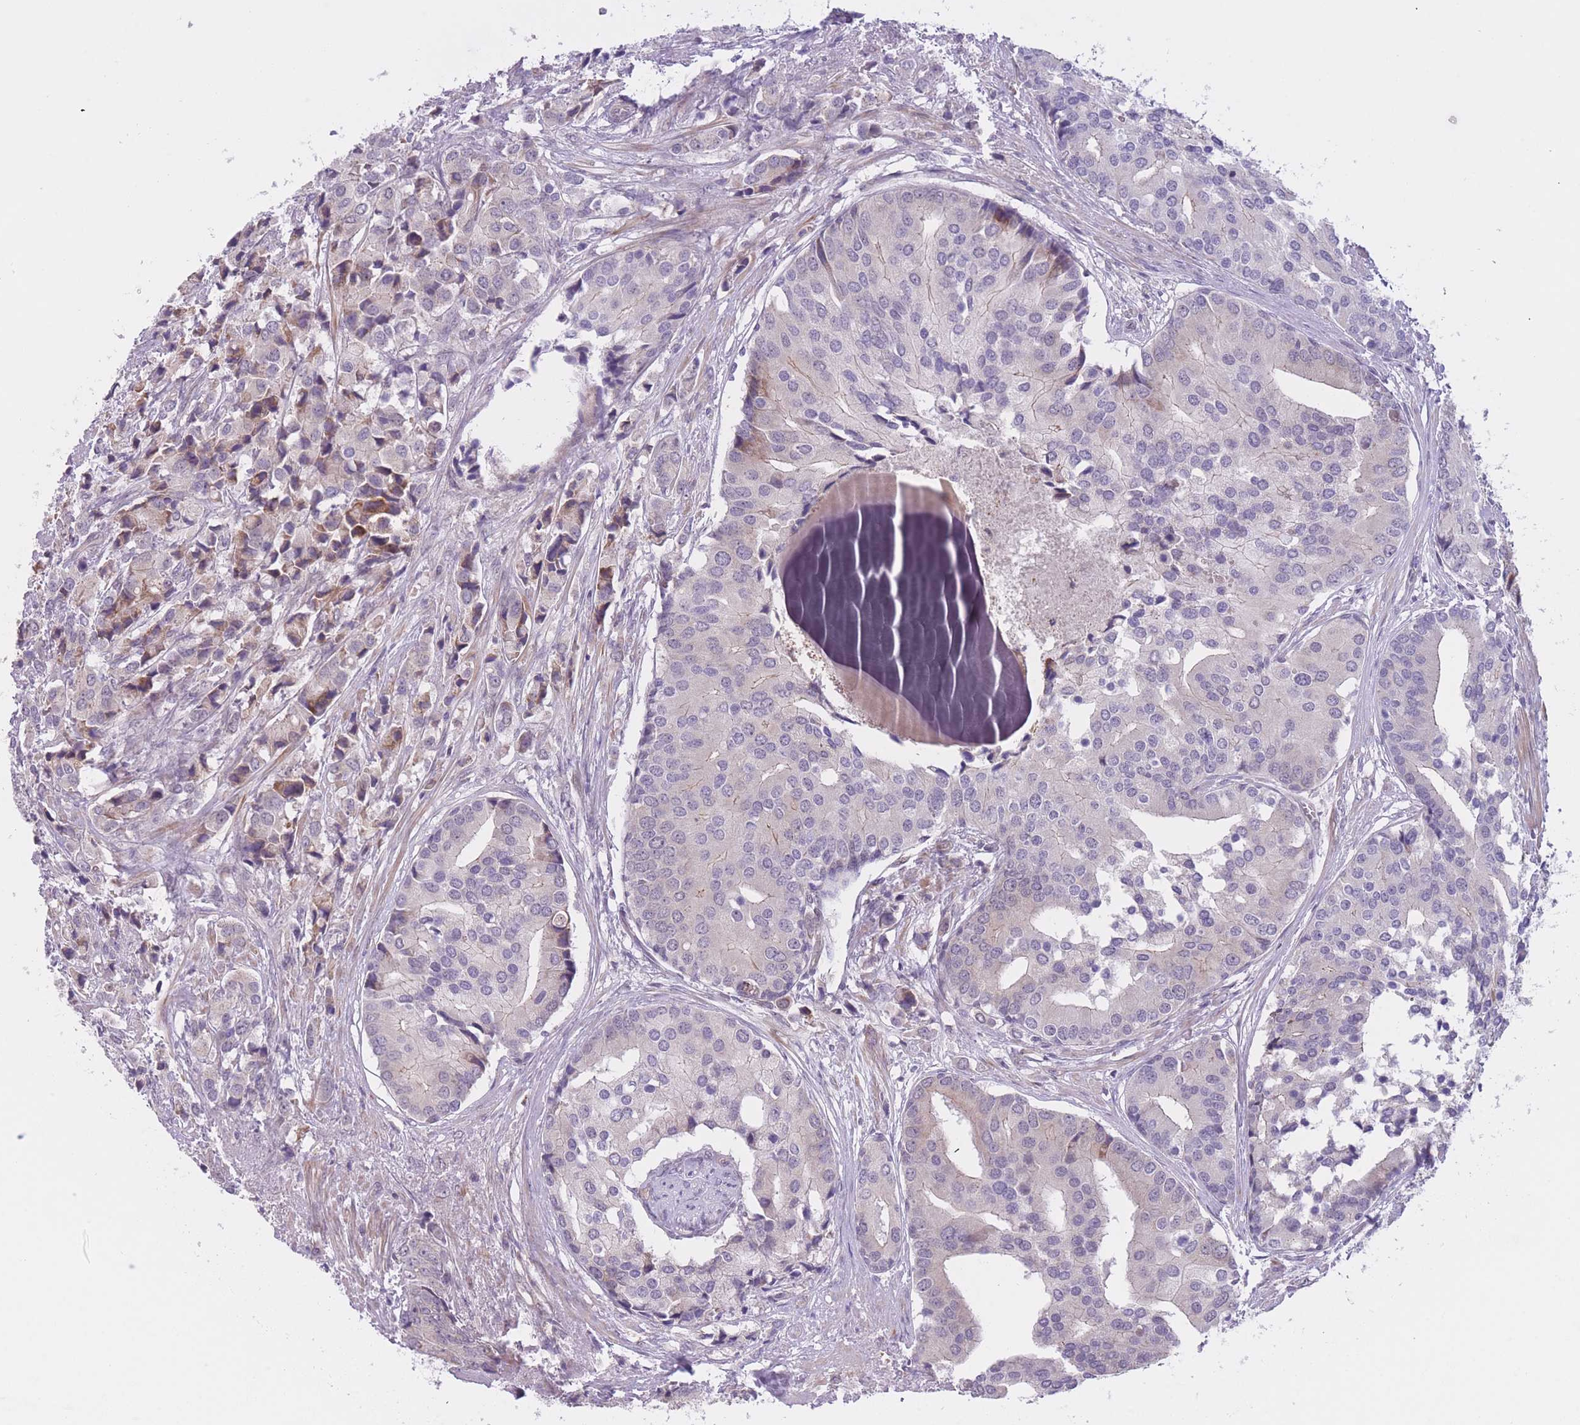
{"staining": {"intensity": "negative", "quantity": "none", "location": "none"}, "tissue": "prostate cancer", "cell_type": "Tumor cells", "image_type": "cancer", "snomed": [{"axis": "morphology", "description": "Adenocarcinoma, High grade"}, {"axis": "topography", "description": "Prostate"}], "caption": "Immunohistochemistry (IHC) image of neoplastic tissue: high-grade adenocarcinoma (prostate) stained with DAB (3,3'-diaminobenzidine) exhibits no significant protein staining in tumor cells.", "gene": "FUT5", "patient": {"sex": "male", "age": 62}}